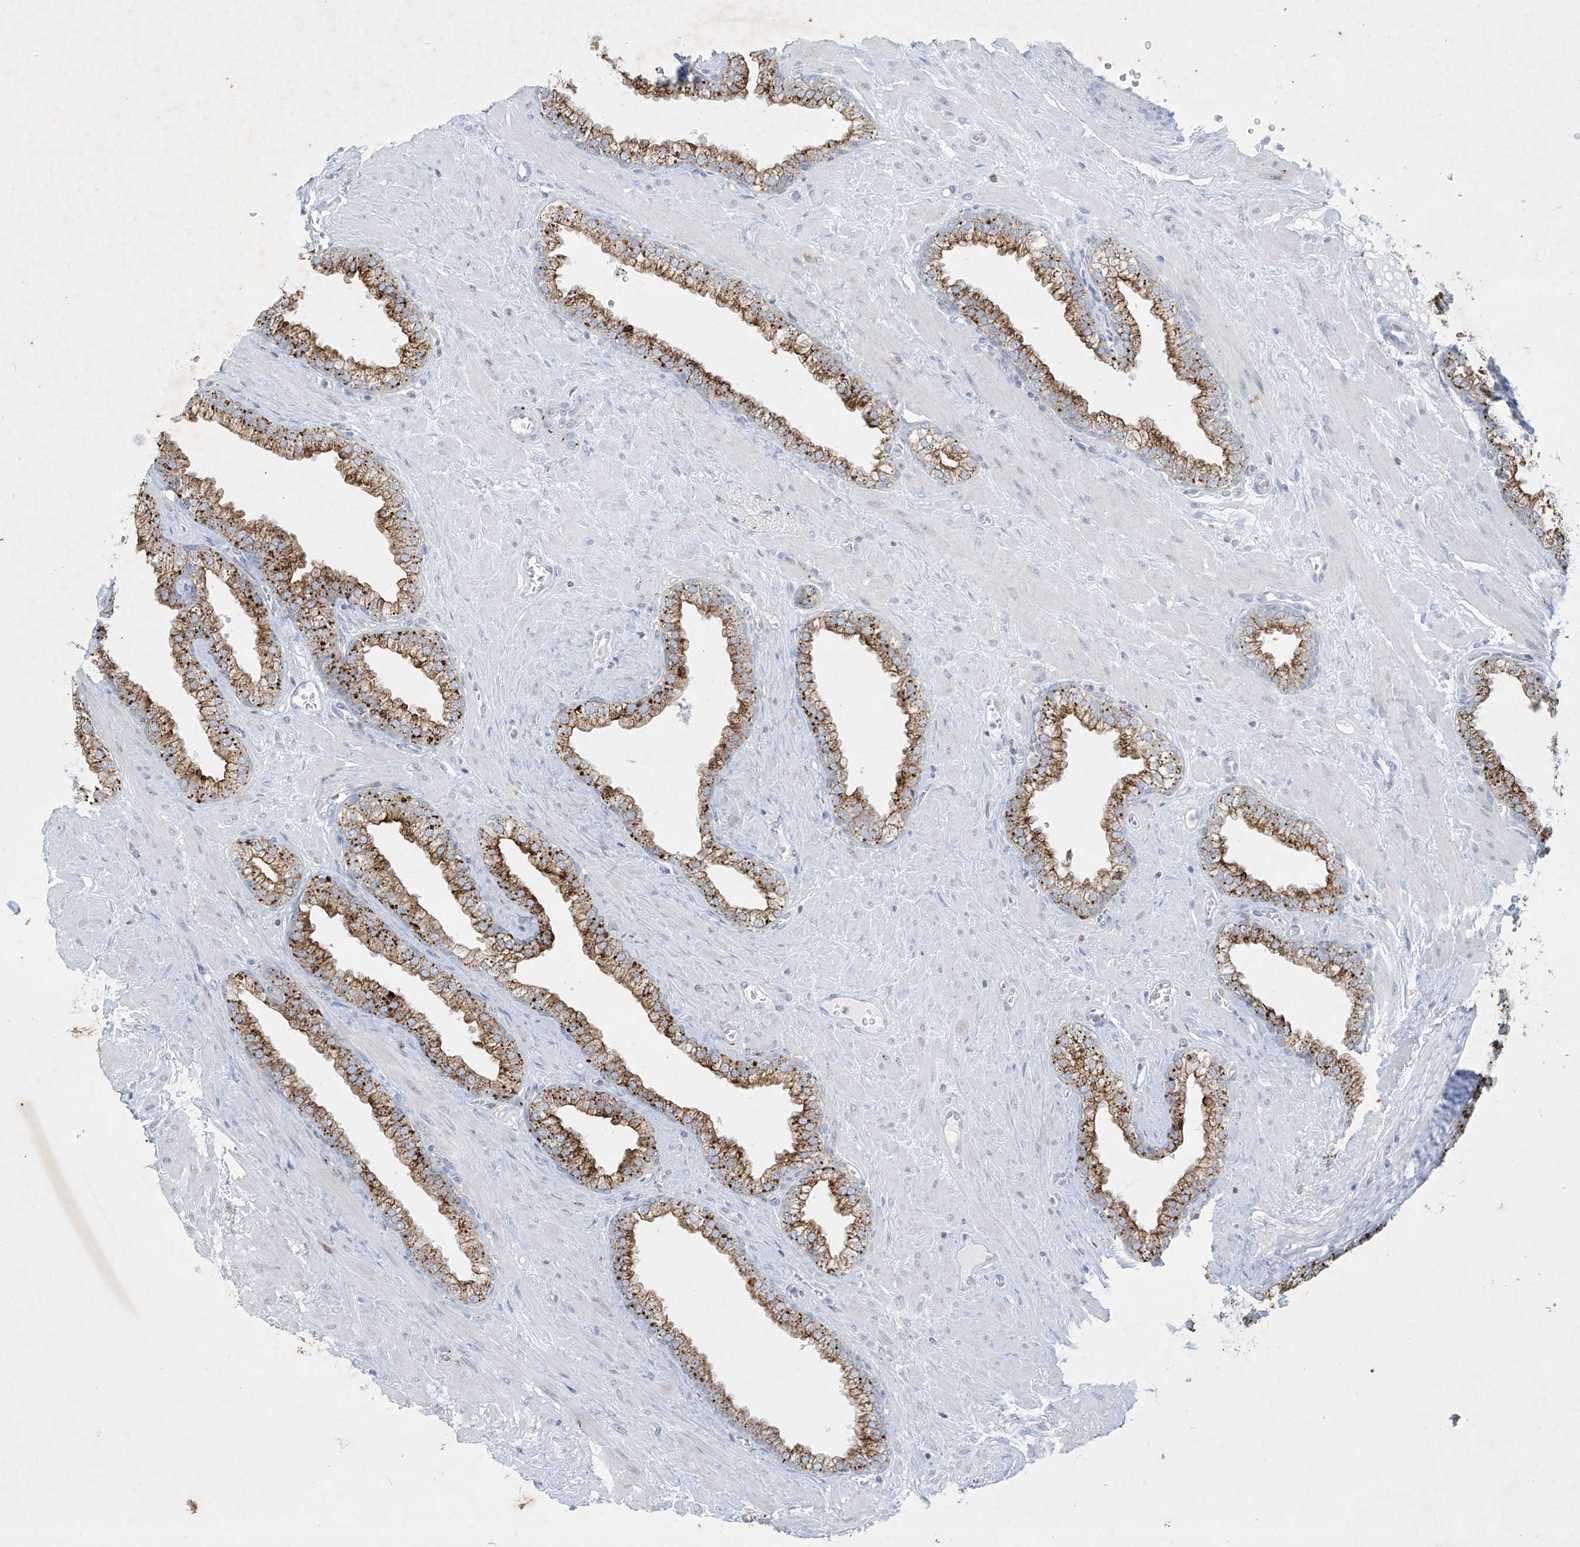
{"staining": {"intensity": "strong", "quantity": ">75%", "location": "cytoplasmic/membranous"}, "tissue": "prostate", "cell_type": "Glandular cells", "image_type": "normal", "snomed": [{"axis": "morphology", "description": "Normal tissue, NOS"}, {"axis": "morphology", "description": "Urothelial carcinoma, Low grade"}, {"axis": "topography", "description": "Urinary bladder"}, {"axis": "topography", "description": "Prostate"}], "caption": "About >75% of glandular cells in unremarkable human prostate show strong cytoplasmic/membranous protein staining as visualized by brown immunohistochemical staining.", "gene": "GPR137C", "patient": {"sex": "male", "age": 60}}